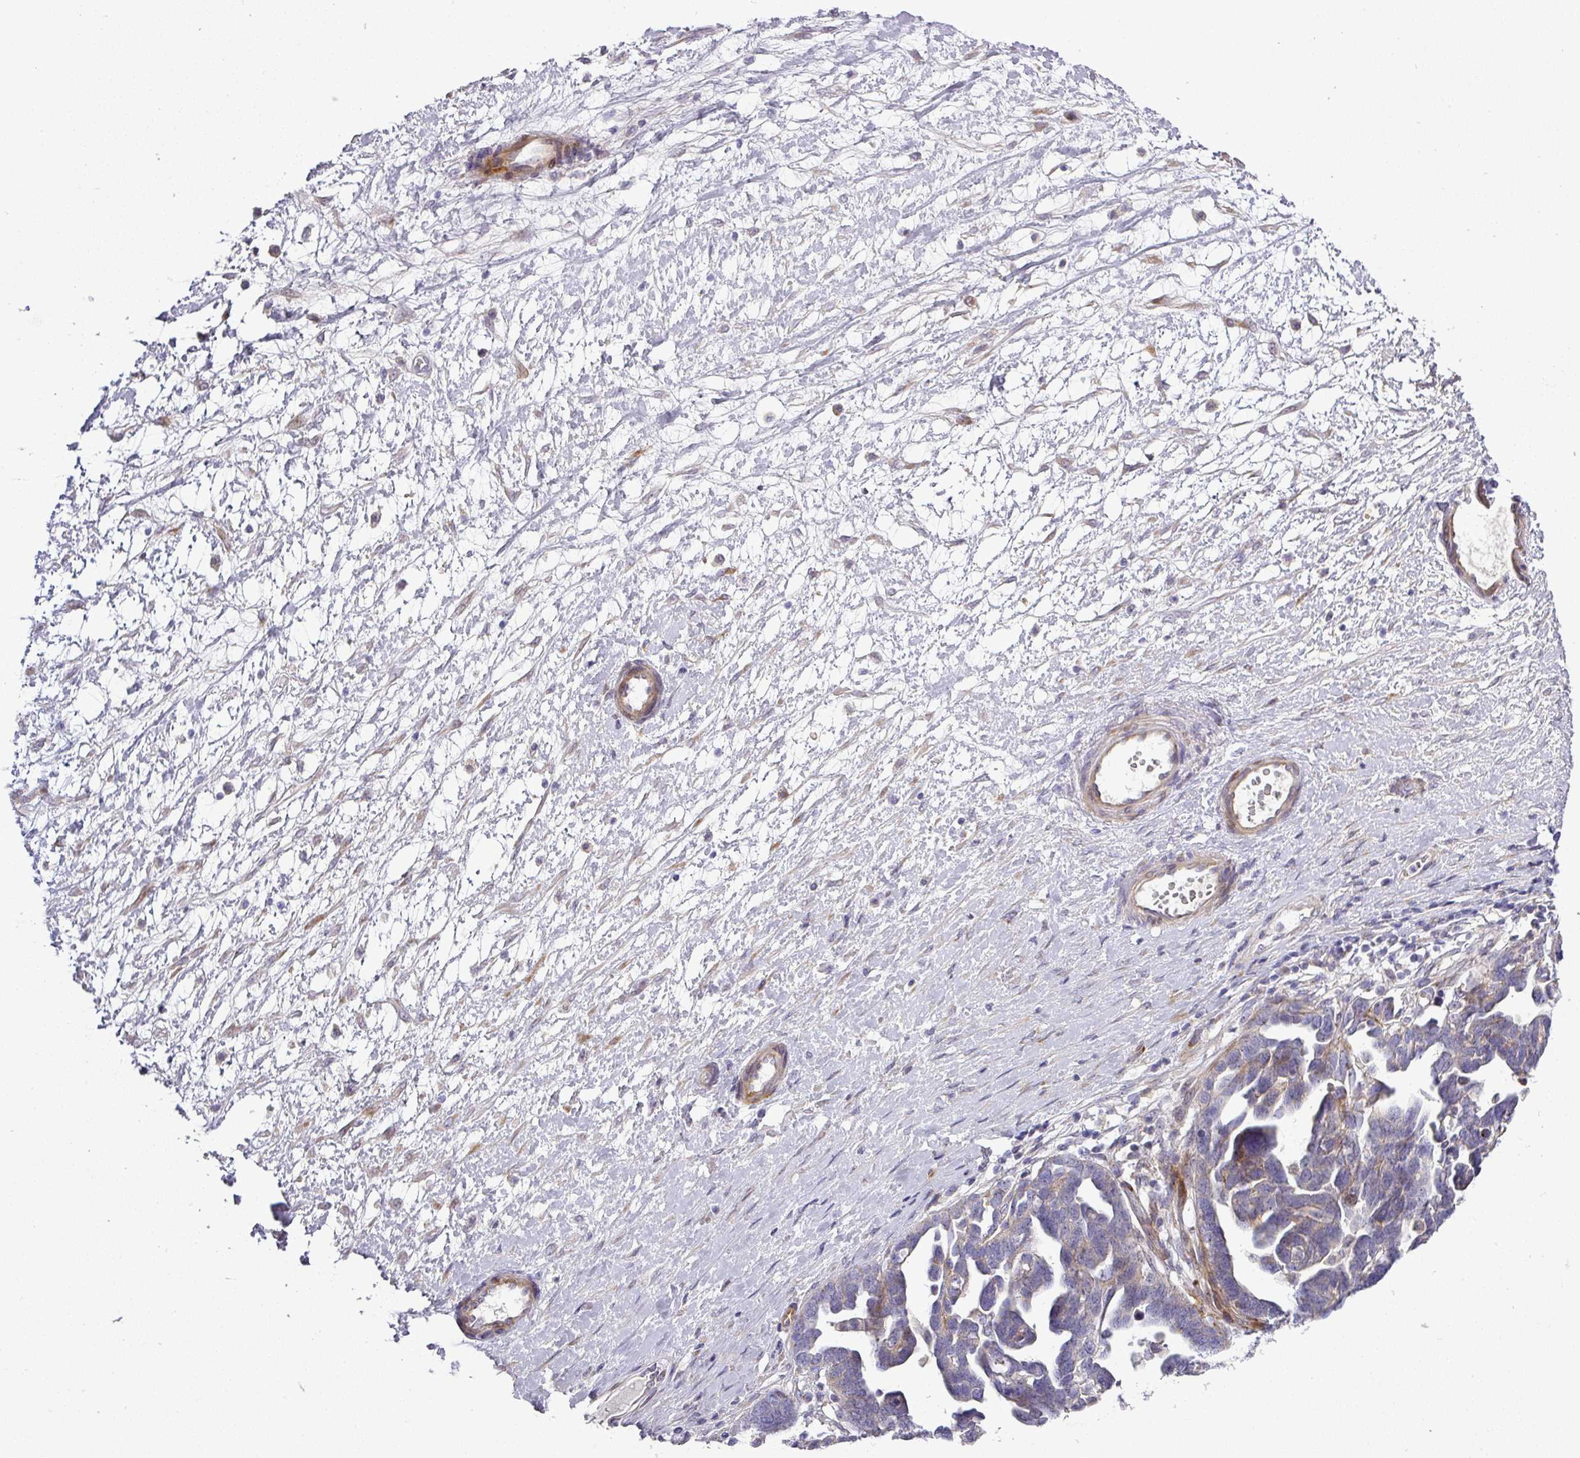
{"staining": {"intensity": "negative", "quantity": "none", "location": "none"}, "tissue": "ovarian cancer", "cell_type": "Tumor cells", "image_type": "cancer", "snomed": [{"axis": "morphology", "description": "Cystadenocarcinoma, serous, NOS"}, {"axis": "topography", "description": "Ovary"}], "caption": "The immunohistochemistry histopathology image has no significant staining in tumor cells of ovarian cancer tissue.", "gene": "ATP6V1F", "patient": {"sex": "female", "age": 54}}